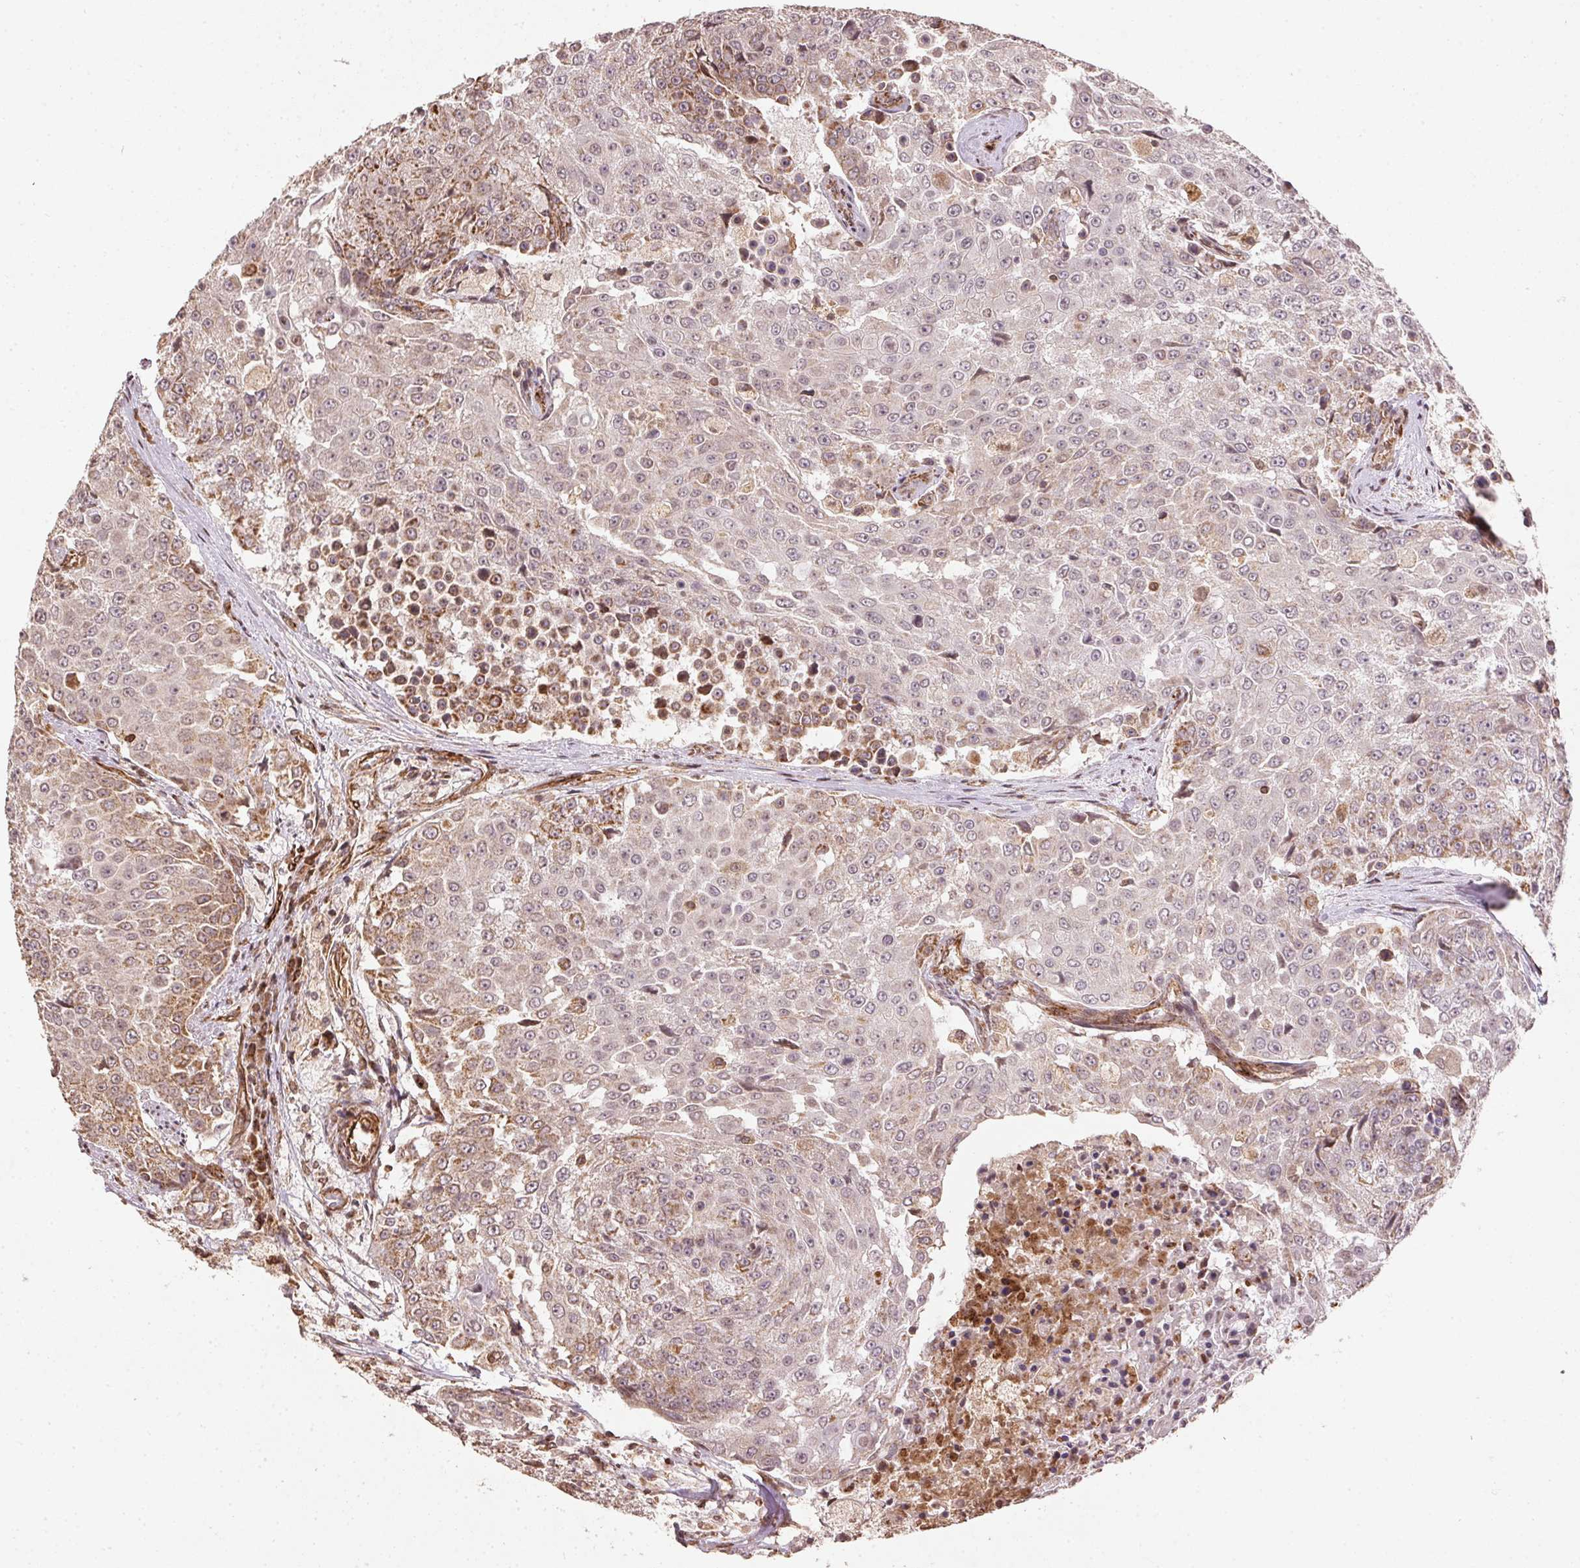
{"staining": {"intensity": "weak", "quantity": "25%-75%", "location": "cytoplasmic/membranous"}, "tissue": "urothelial cancer", "cell_type": "Tumor cells", "image_type": "cancer", "snomed": [{"axis": "morphology", "description": "Urothelial carcinoma, High grade"}, {"axis": "topography", "description": "Urinary bladder"}], "caption": "The immunohistochemical stain shows weak cytoplasmic/membranous positivity in tumor cells of urothelial carcinoma (high-grade) tissue. The staining is performed using DAB (3,3'-diaminobenzidine) brown chromogen to label protein expression. The nuclei are counter-stained blue using hematoxylin.", "gene": "SPRED2", "patient": {"sex": "female", "age": 63}}